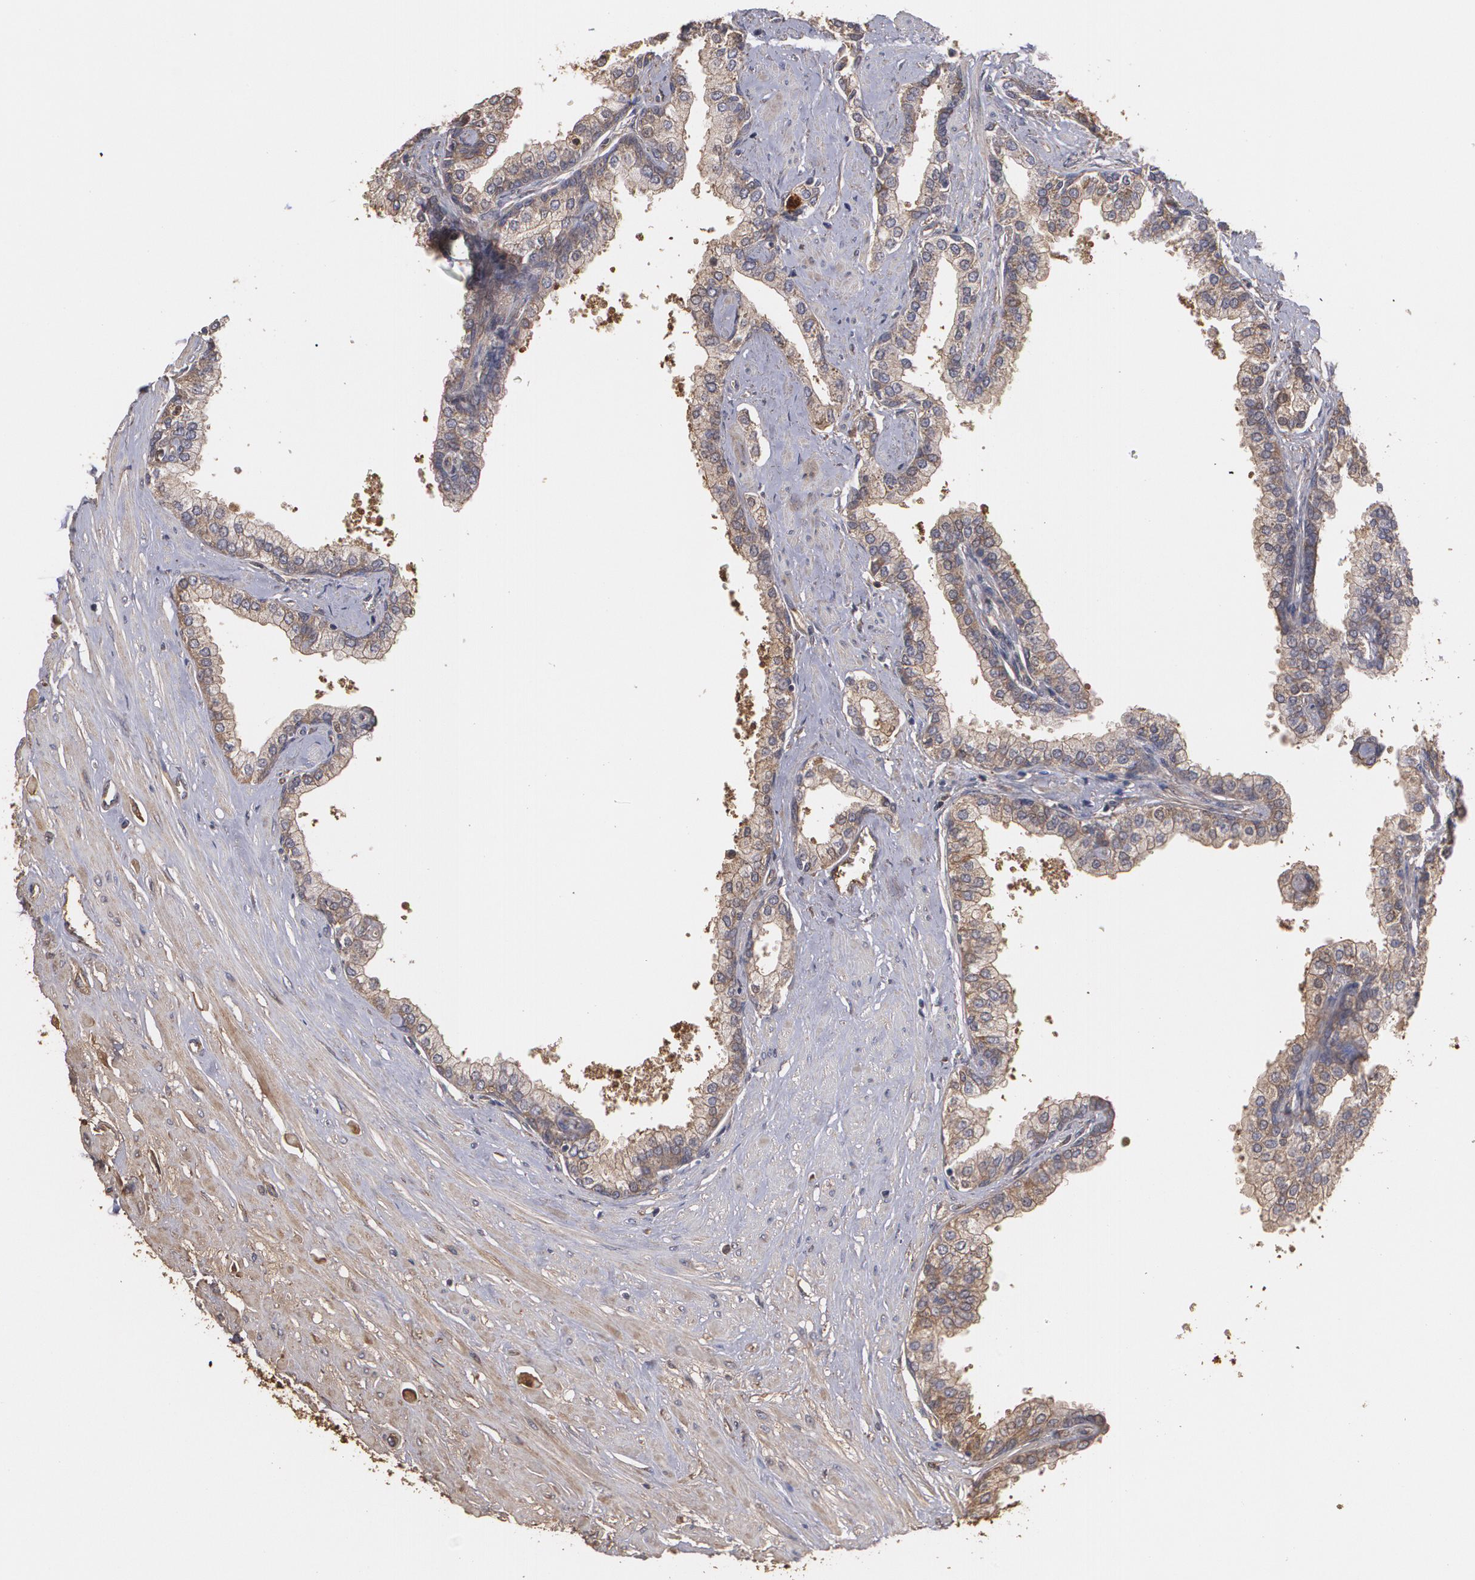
{"staining": {"intensity": "weak", "quantity": ">75%", "location": "cytoplasmic/membranous"}, "tissue": "prostate", "cell_type": "Glandular cells", "image_type": "normal", "snomed": [{"axis": "morphology", "description": "Normal tissue, NOS"}, {"axis": "topography", "description": "Prostate"}], "caption": "Glandular cells demonstrate low levels of weak cytoplasmic/membranous positivity in approximately >75% of cells in unremarkable prostate. Ihc stains the protein in brown and the nuclei are stained blue.", "gene": "PON1", "patient": {"sex": "male", "age": 60}}